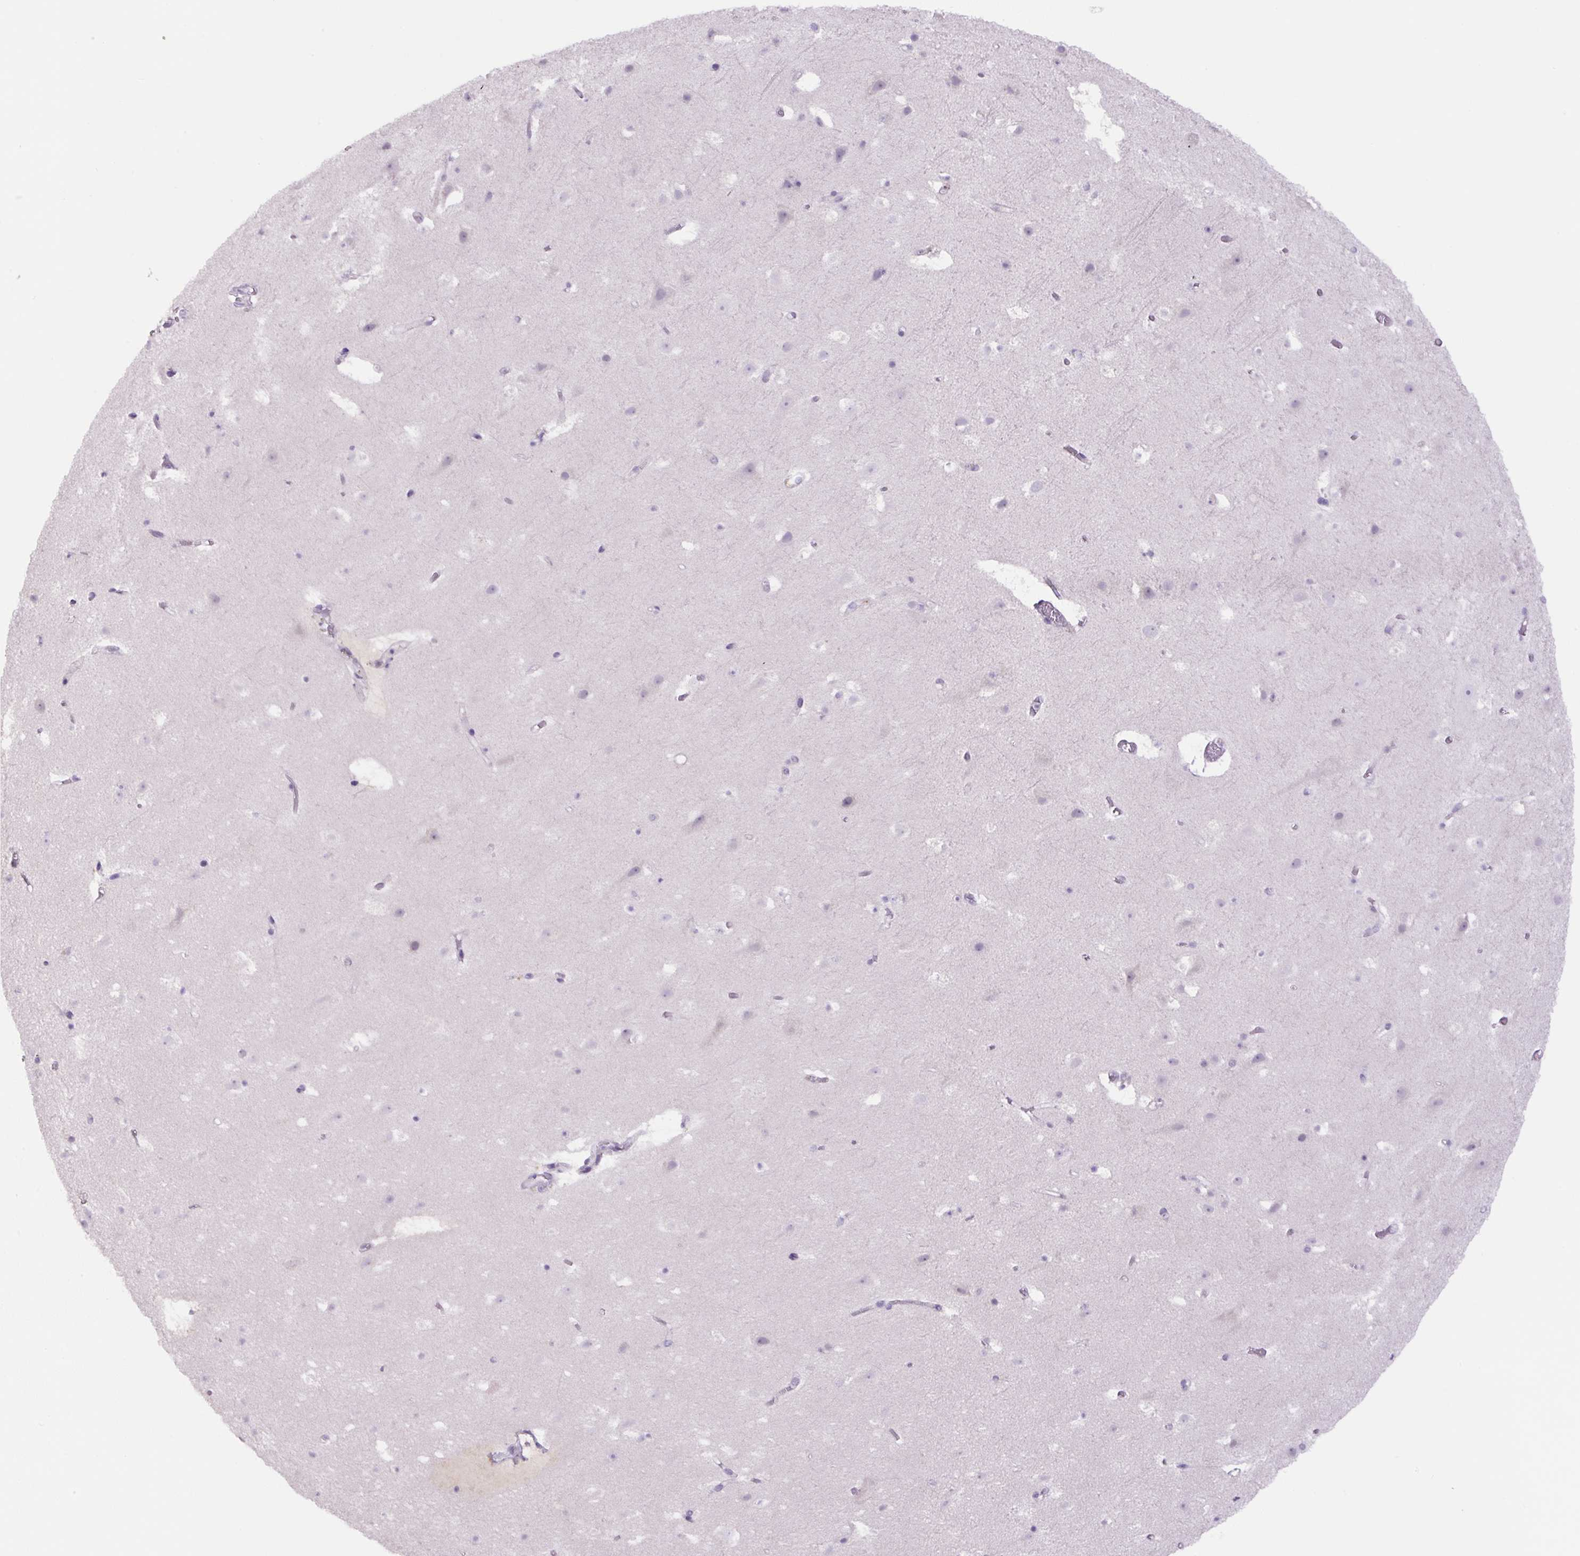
{"staining": {"intensity": "negative", "quantity": "none", "location": "none"}, "tissue": "cerebral cortex", "cell_type": "Endothelial cells", "image_type": "normal", "snomed": [{"axis": "morphology", "description": "Normal tissue, NOS"}, {"axis": "topography", "description": "Cerebral cortex"}], "caption": "Protein analysis of benign cerebral cortex shows no significant expression in endothelial cells.", "gene": "RYBP", "patient": {"sex": "female", "age": 42}}